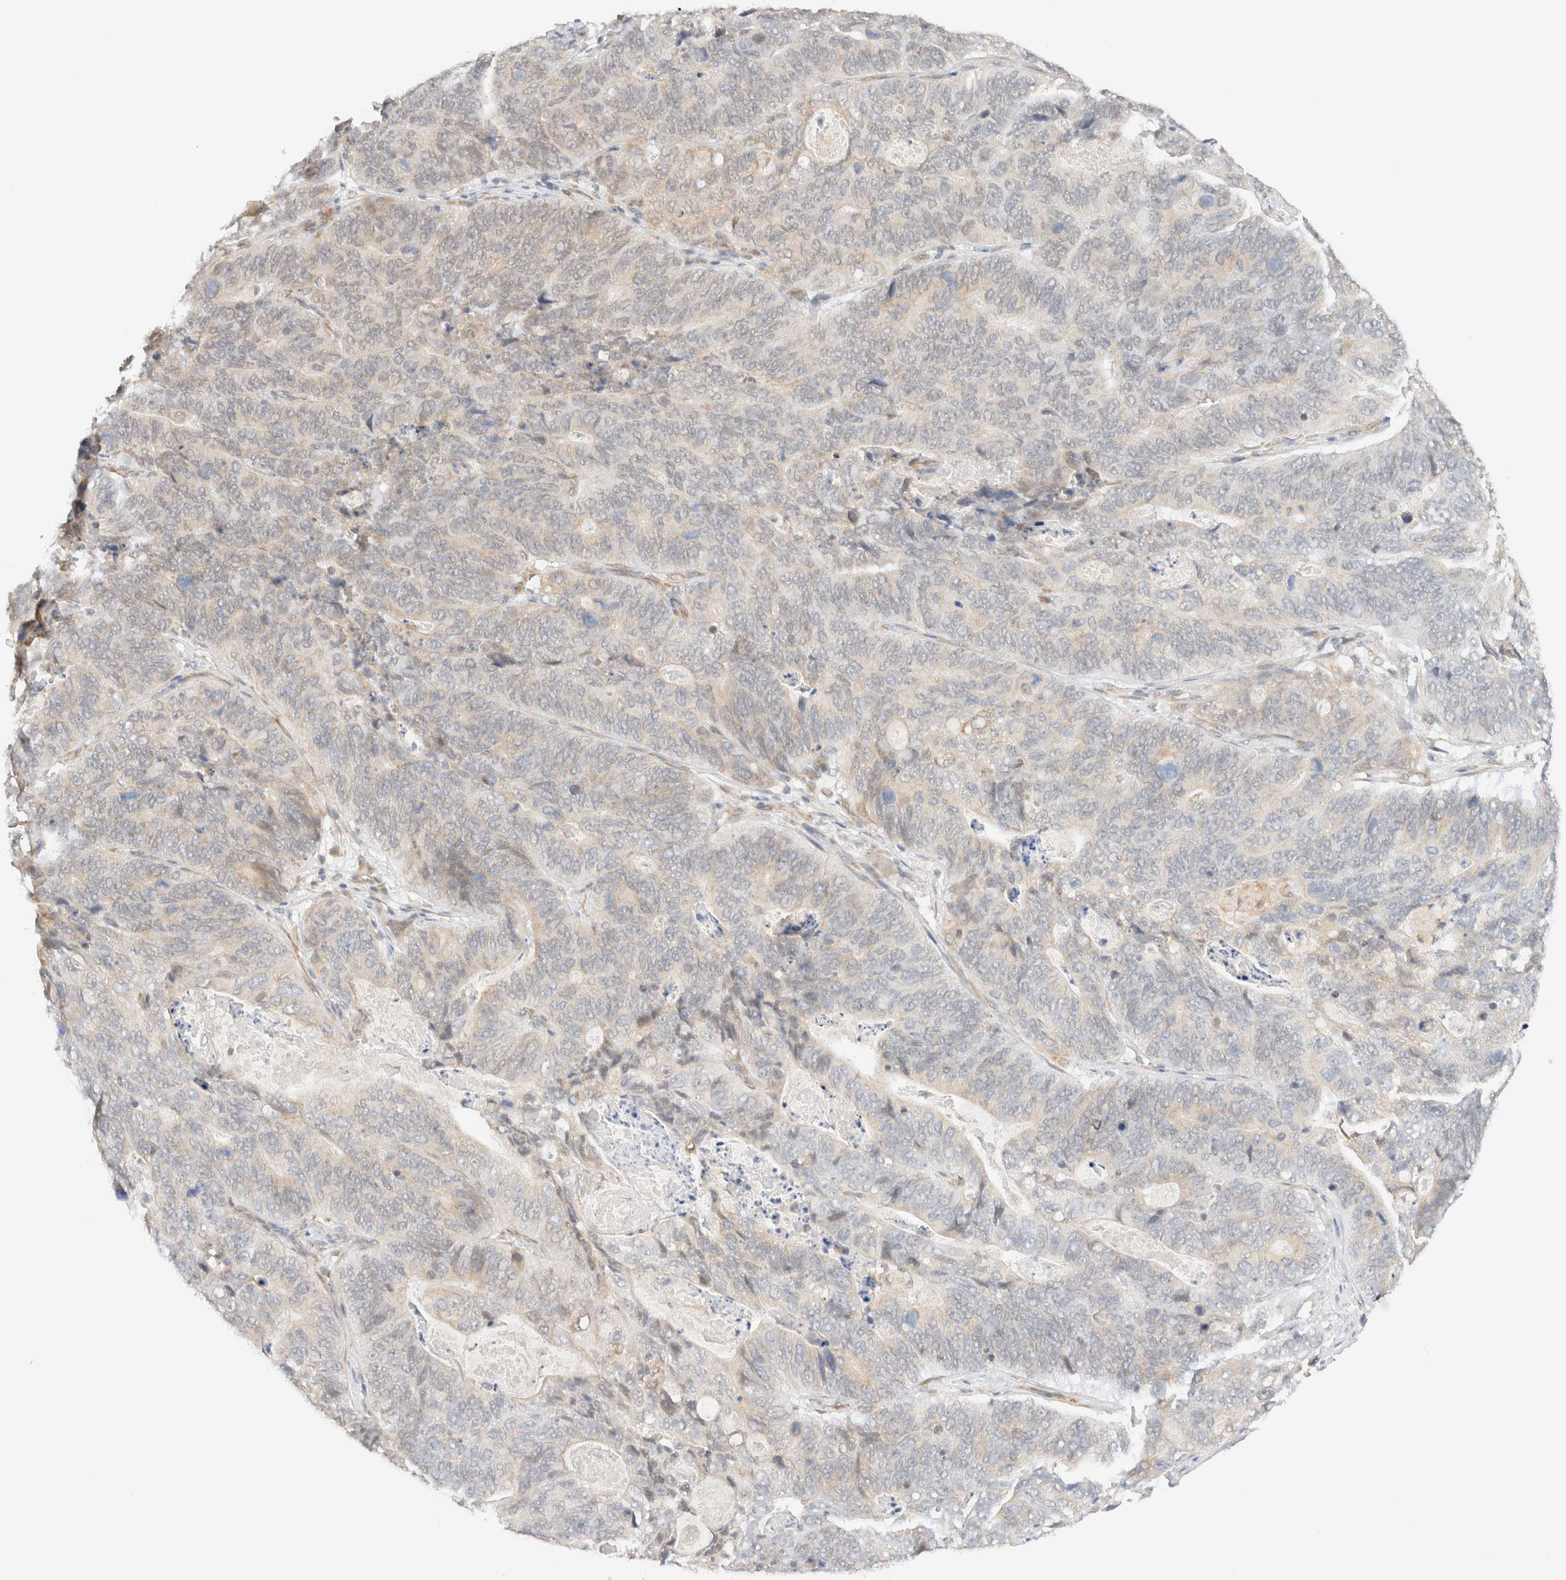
{"staining": {"intensity": "negative", "quantity": "none", "location": "none"}, "tissue": "stomach cancer", "cell_type": "Tumor cells", "image_type": "cancer", "snomed": [{"axis": "morphology", "description": "Normal tissue, NOS"}, {"axis": "morphology", "description": "Adenocarcinoma, NOS"}, {"axis": "topography", "description": "Stomach"}], "caption": "Stomach cancer (adenocarcinoma) was stained to show a protein in brown. There is no significant expression in tumor cells.", "gene": "SYVN1", "patient": {"sex": "female", "age": 89}}